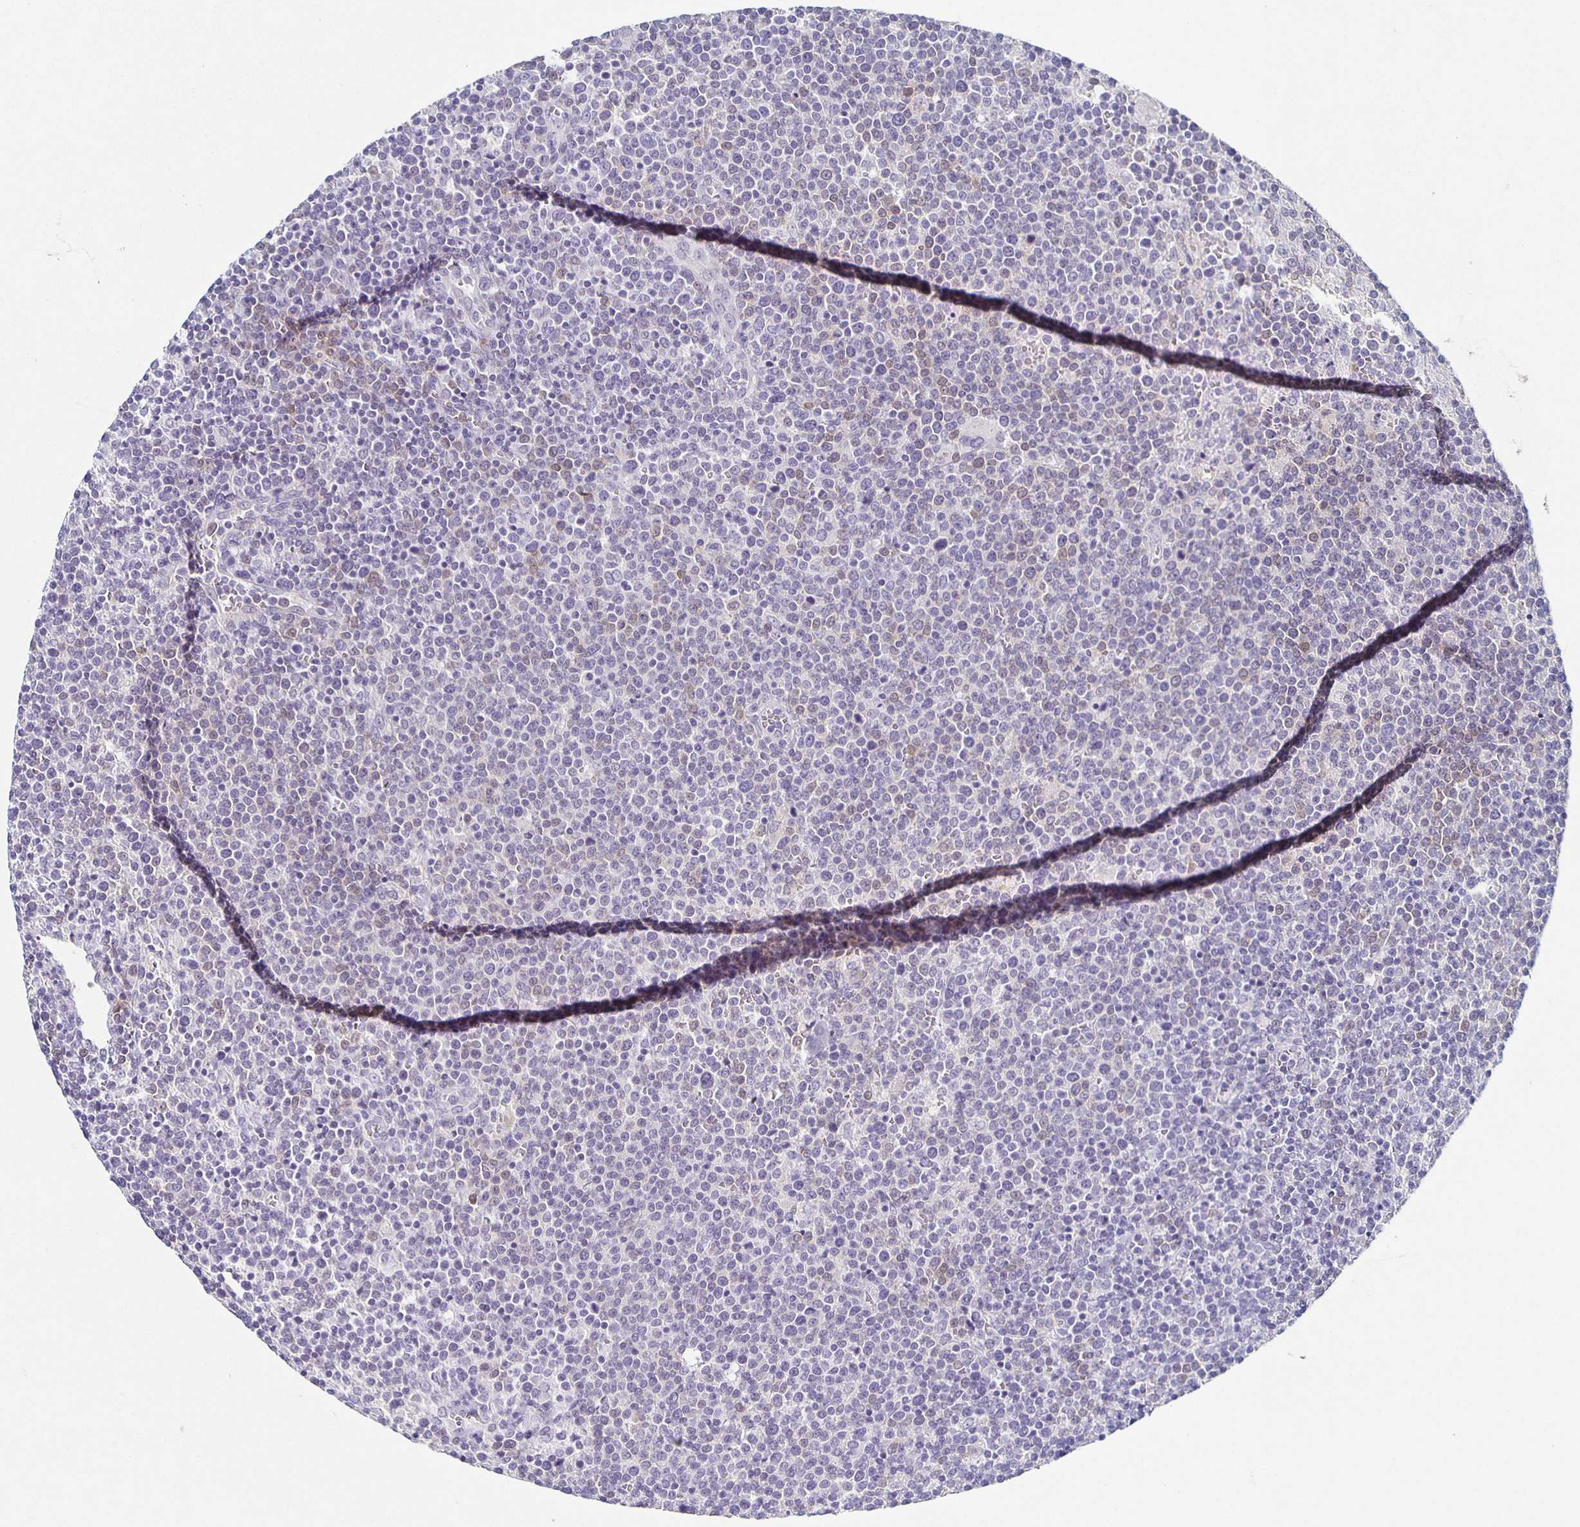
{"staining": {"intensity": "negative", "quantity": "none", "location": "none"}, "tissue": "lymphoma", "cell_type": "Tumor cells", "image_type": "cancer", "snomed": [{"axis": "morphology", "description": "Malignant lymphoma, non-Hodgkin's type, High grade"}, {"axis": "topography", "description": "Lymph node"}], "caption": "High-grade malignant lymphoma, non-Hodgkin's type was stained to show a protein in brown. There is no significant staining in tumor cells. Nuclei are stained in blue.", "gene": "CARNS1", "patient": {"sex": "male", "age": 61}}